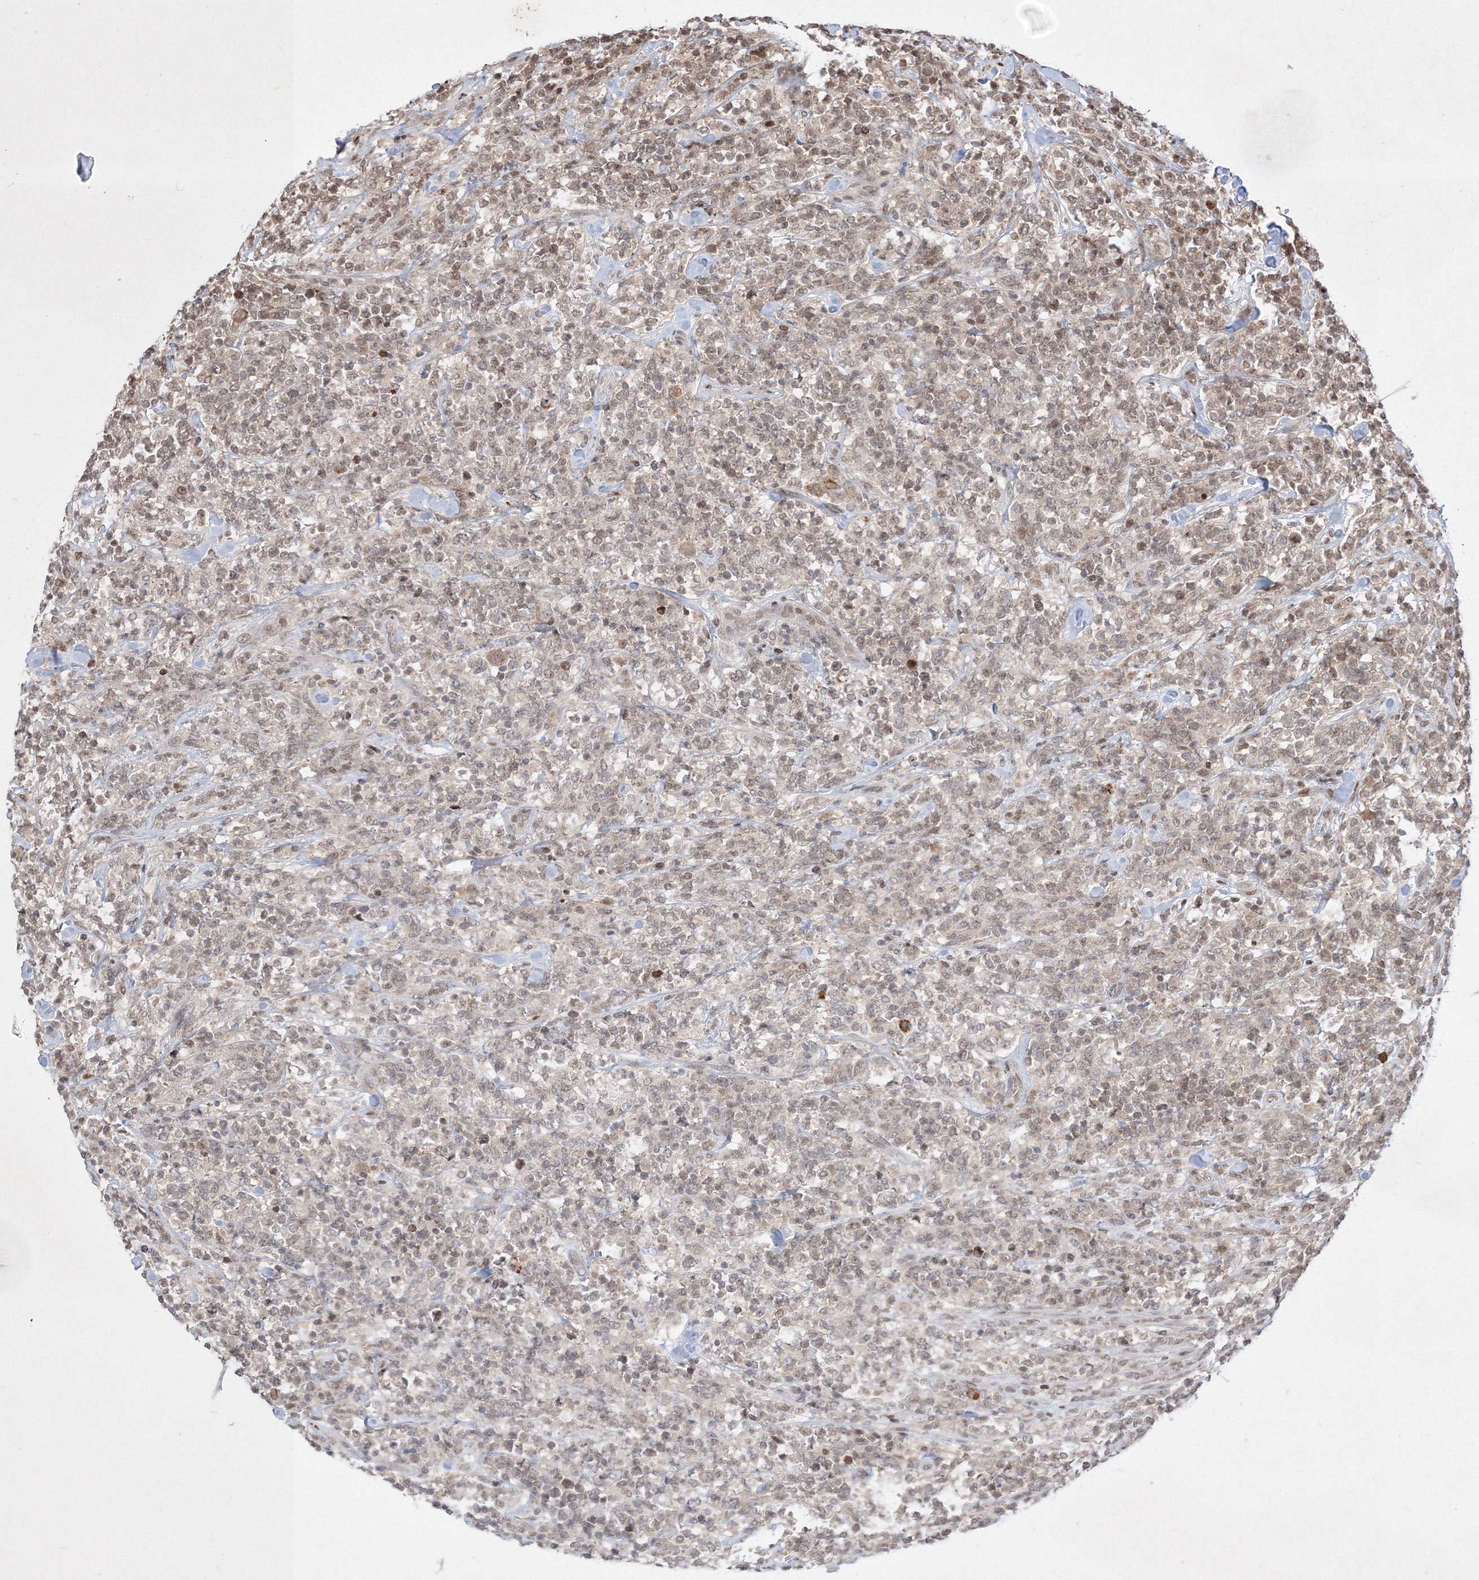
{"staining": {"intensity": "weak", "quantity": "25%-75%", "location": "nuclear"}, "tissue": "lymphoma", "cell_type": "Tumor cells", "image_type": "cancer", "snomed": [{"axis": "morphology", "description": "Malignant lymphoma, non-Hodgkin's type, High grade"}, {"axis": "topography", "description": "Soft tissue"}], "caption": "Lymphoma was stained to show a protein in brown. There is low levels of weak nuclear positivity in about 25%-75% of tumor cells.", "gene": "TAB1", "patient": {"sex": "male", "age": 18}}